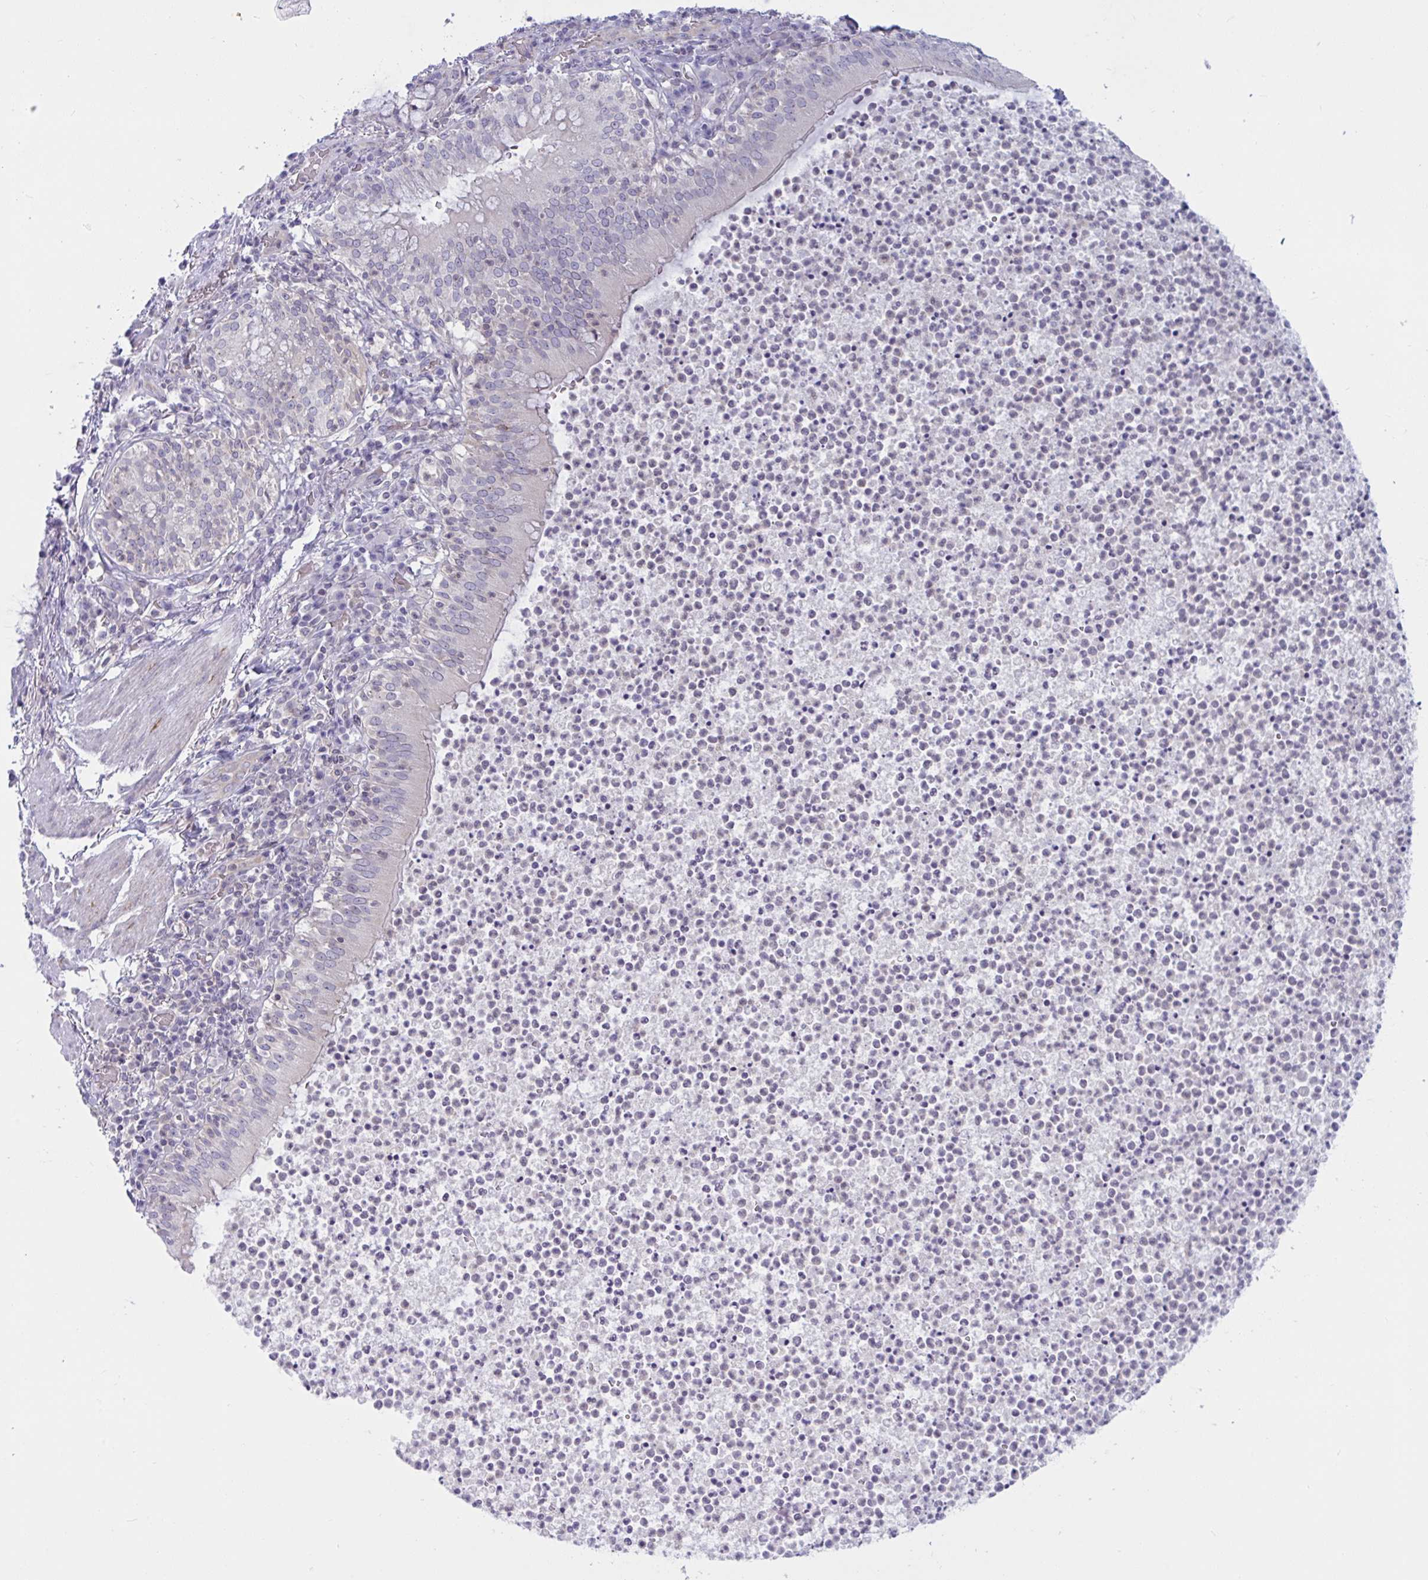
{"staining": {"intensity": "weak", "quantity": "25%-75%", "location": "cytoplasmic/membranous"}, "tissue": "bronchus", "cell_type": "Respiratory epithelial cells", "image_type": "normal", "snomed": [{"axis": "morphology", "description": "Normal tissue, NOS"}, {"axis": "topography", "description": "Lymph node"}, {"axis": "topography", "description": "Bronchus"}], "caption": "A micrograph of human bronchus stained for a protein displays weak cytoplasmic/membranous brown staining in respiratory epithelial cells.", "gene": "TANK", "patient": {"sex": "male", "age": 56}}